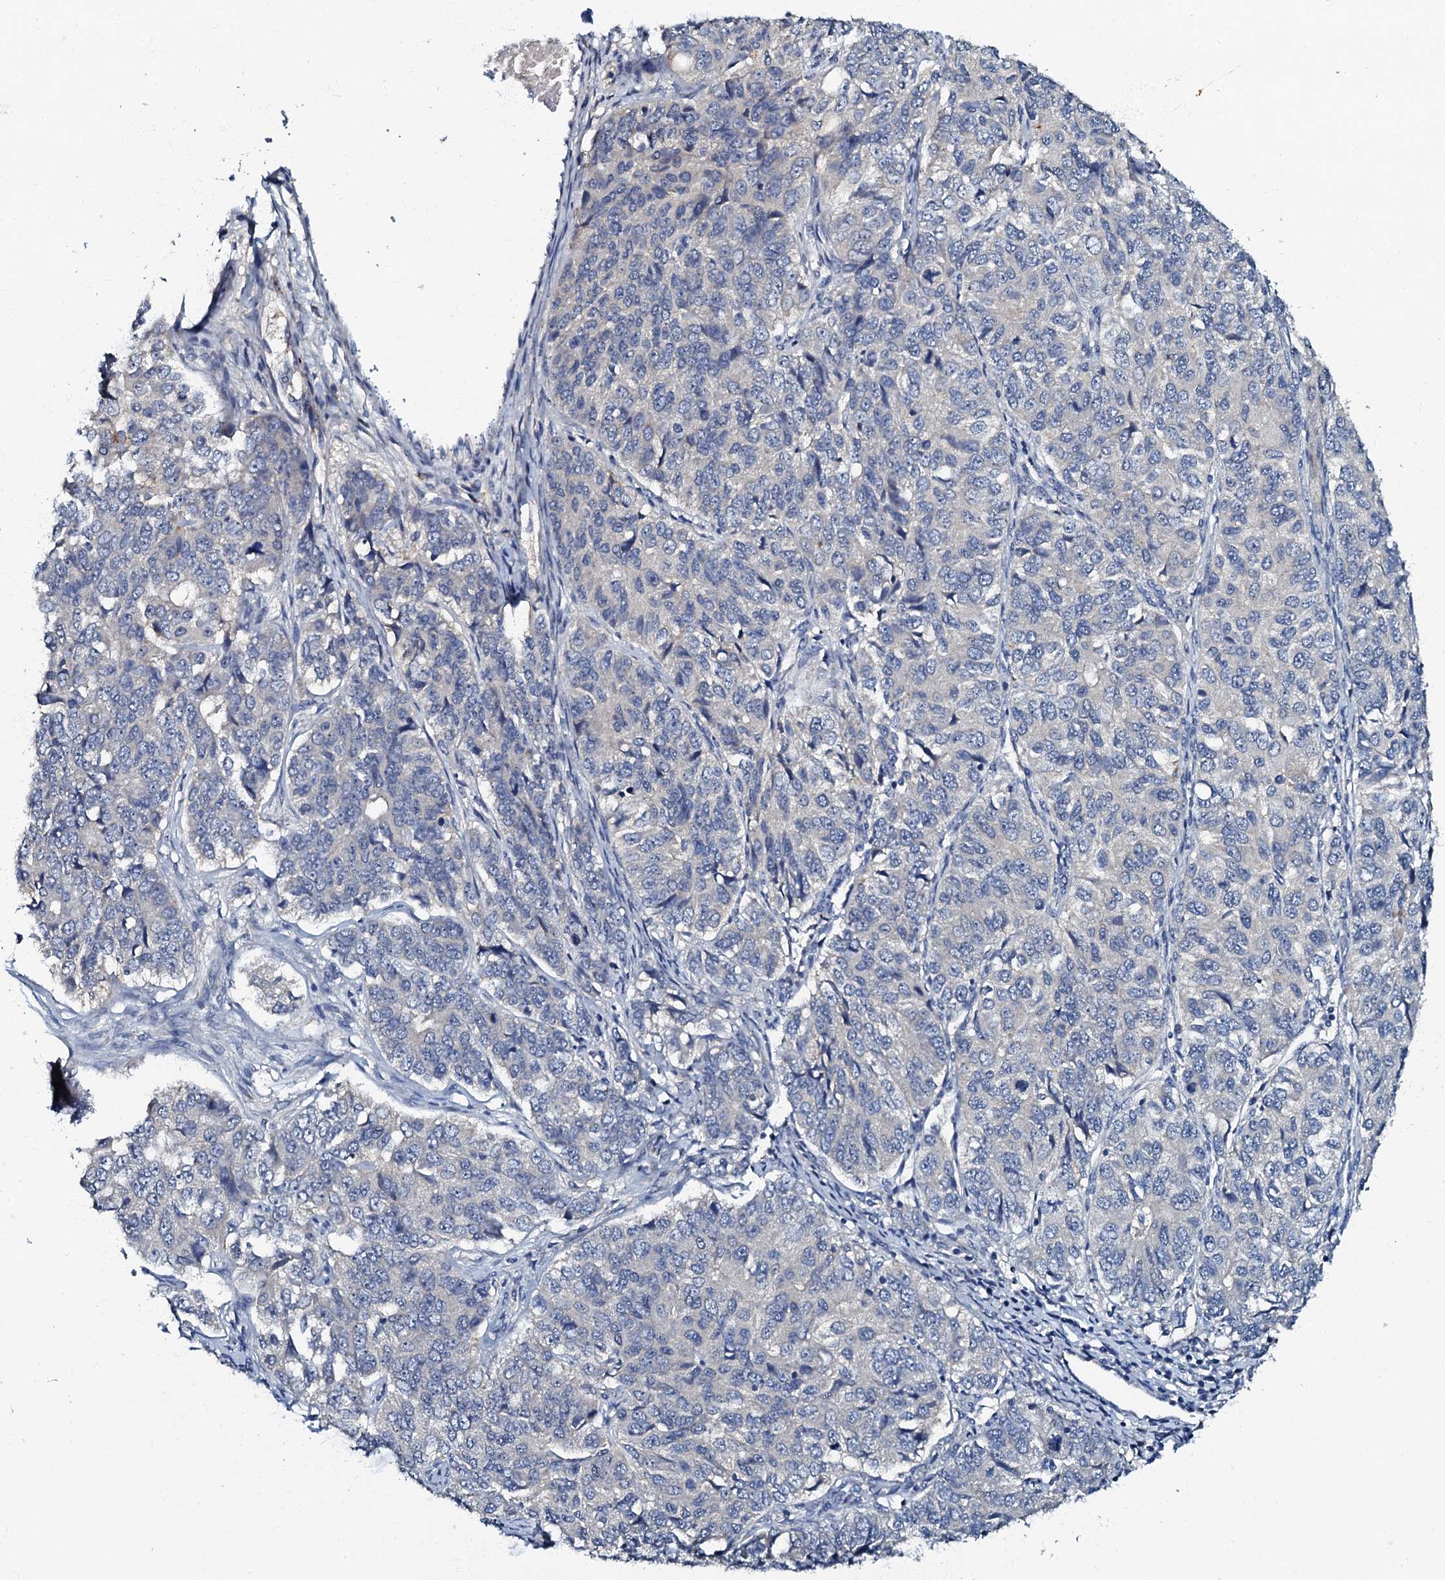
{"staining": {"intensity": "negative", "quantity": "none", "location": "none"}, "tissue": "ovarian cancer", "cell_type": "Tumor cells", "image_type": "cancer", "snomed": [{"axis": "morphology", "description": "Carcinoma, endometroid"}, {"axis": "topography", "description": "Ovary"}], "caption": "Ovarian cancer was stained to show a protein in brown. There is no significant expression in tumor cells.", "gene": "OLAH", "patient": {"sex": "female", "age": 51}}